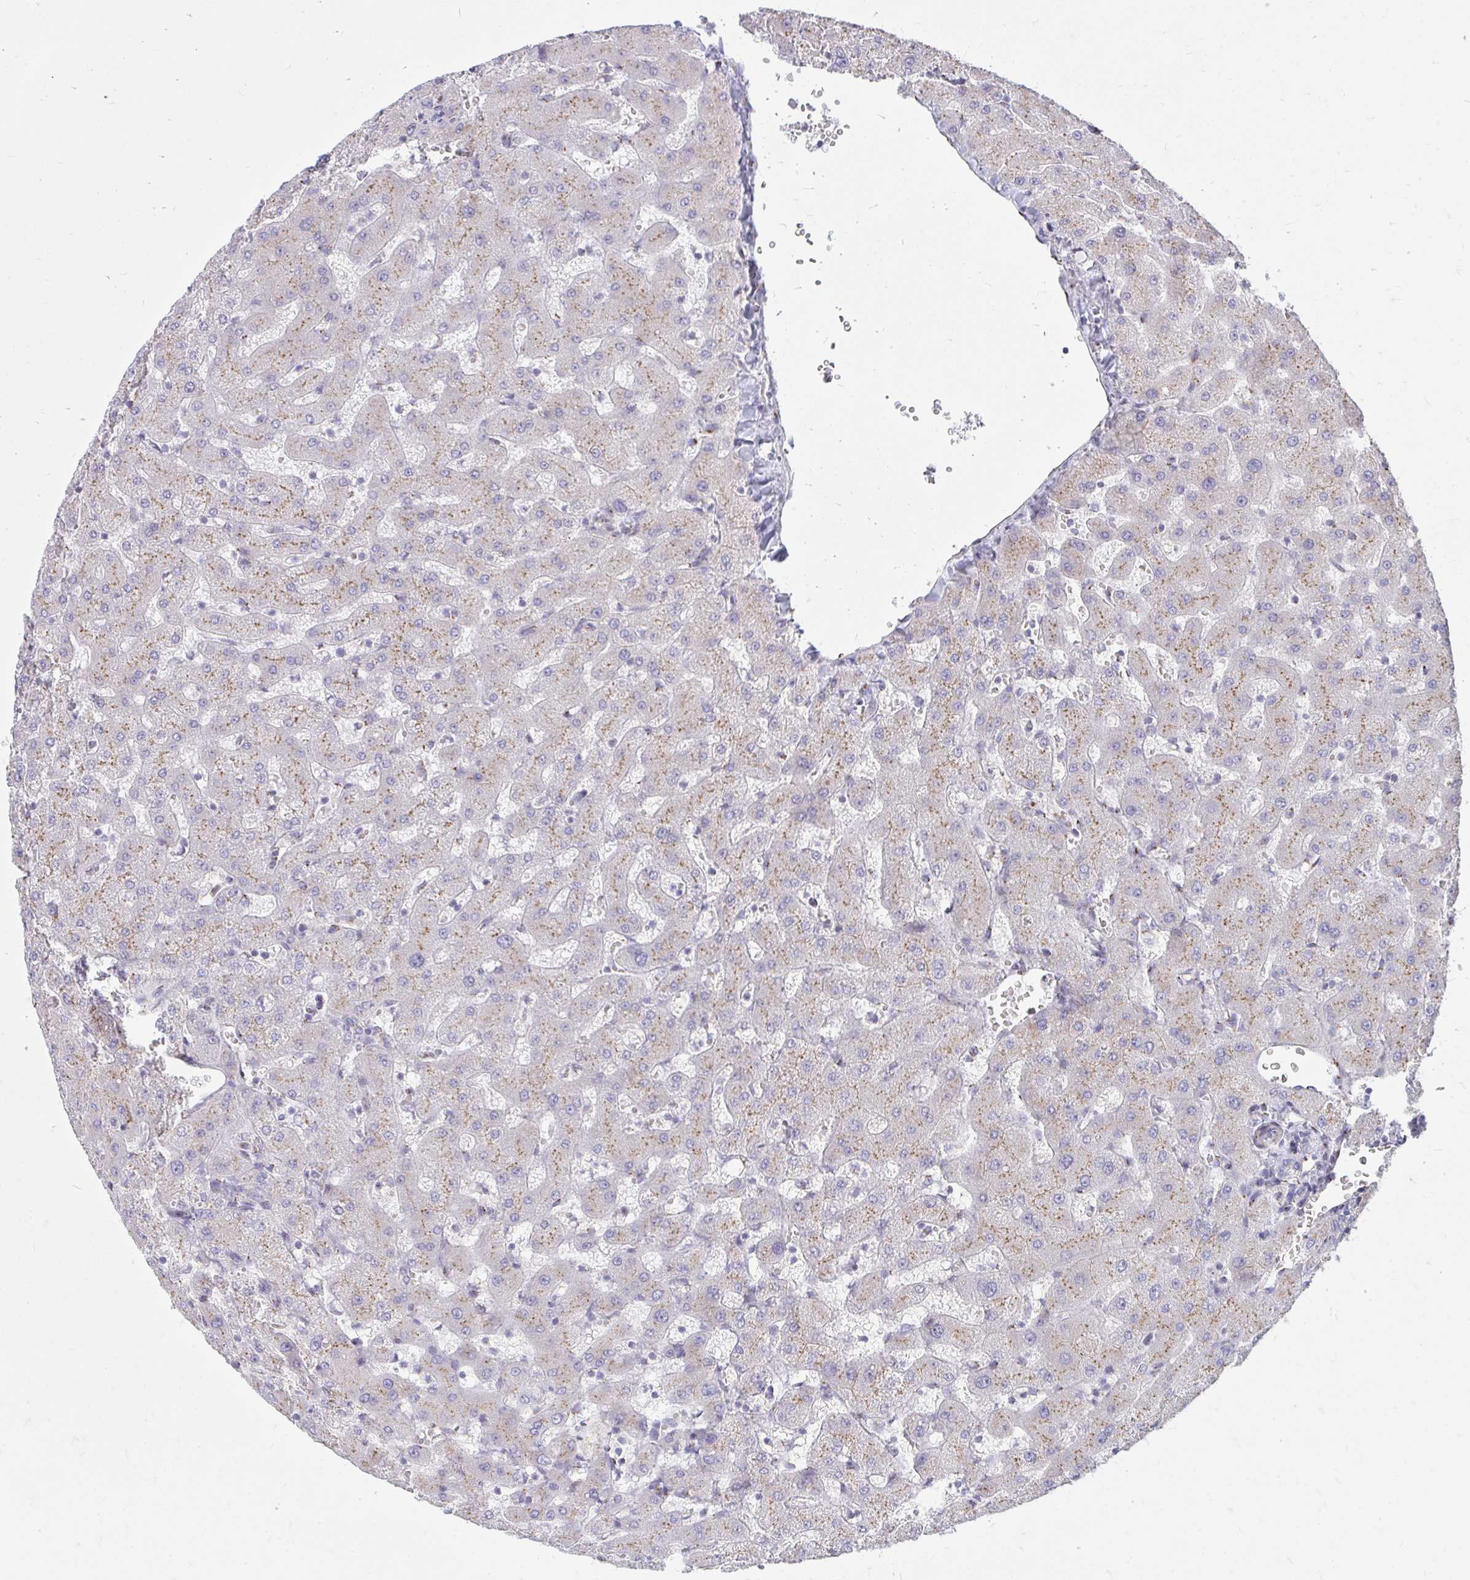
{"staining": {"intensity": "negative", "quantity": "none", "location": "none"}, "tissue": "liver", "cell_type": "Cholangiocytes", "image_type": "normal", "snomed": [{"axis": "morphology", "description": "Normal tissue, NOS"}, {"axis": "topography", "description": "Liver"}], "caption": "Cholangiocytes are negative for brown protein staining in normal liver. (Immunohistochemistry (ihc), brightfield microscopy, high magnification).", "gene": "RAB6A", "patient": {"sex": "female", "age": 63}}